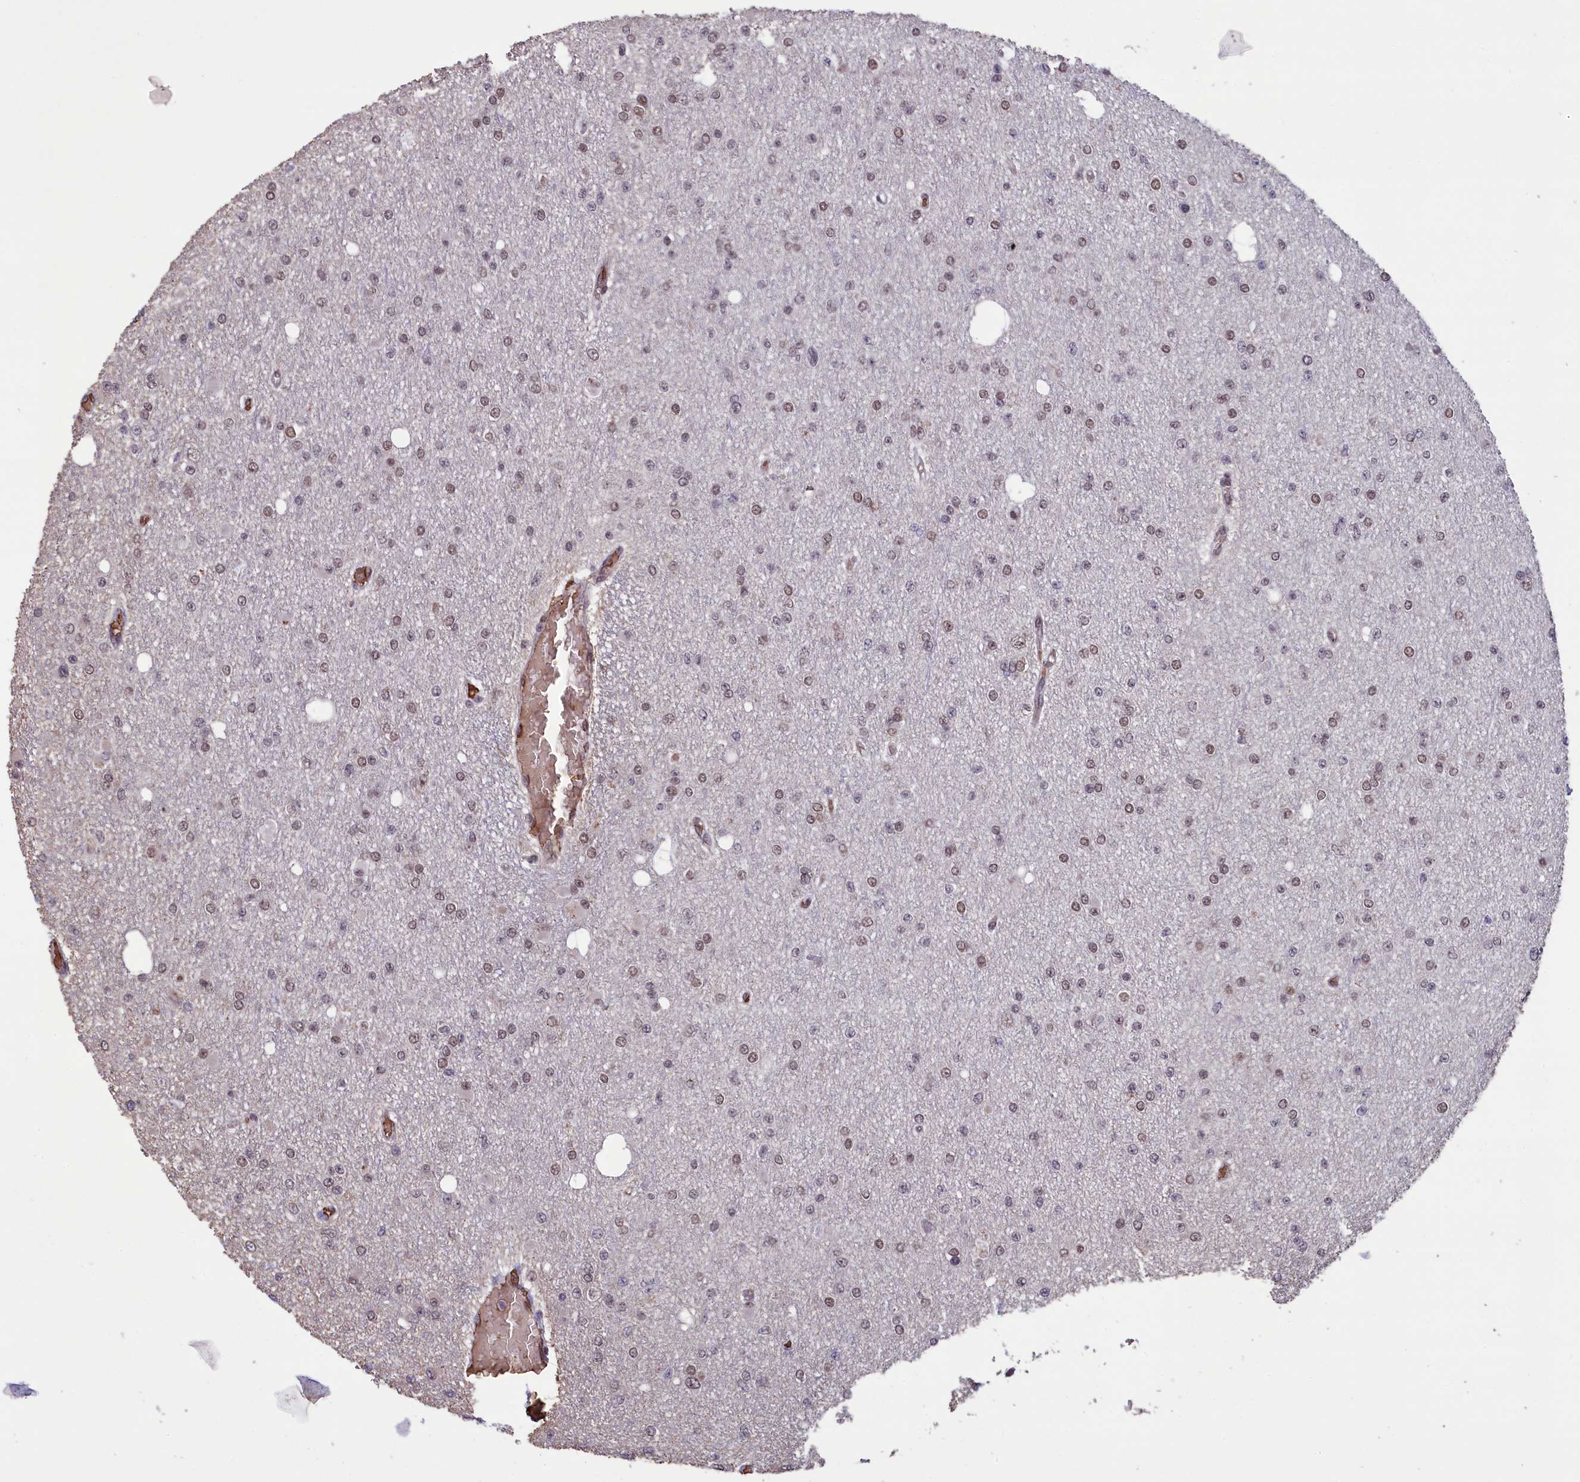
{"staining": {"intensity": "weak", "quantity": ">75%", "location": "nuclear"}, "tissue": "glioma", "cell_type": "Tumor cells", "image_type": "cancer", "snomed": [{"axis": "morphology", "description": "Glioma, malignant, Low grade"}, {"axis": "topography", "description": "Brain"}], "caption": "Weak nuclear protein staining is appreciated in about >75% of tumor cells in glioma.", "gene": "MPHOSPH8", "patient": {"sex": "female", "age": 22}}